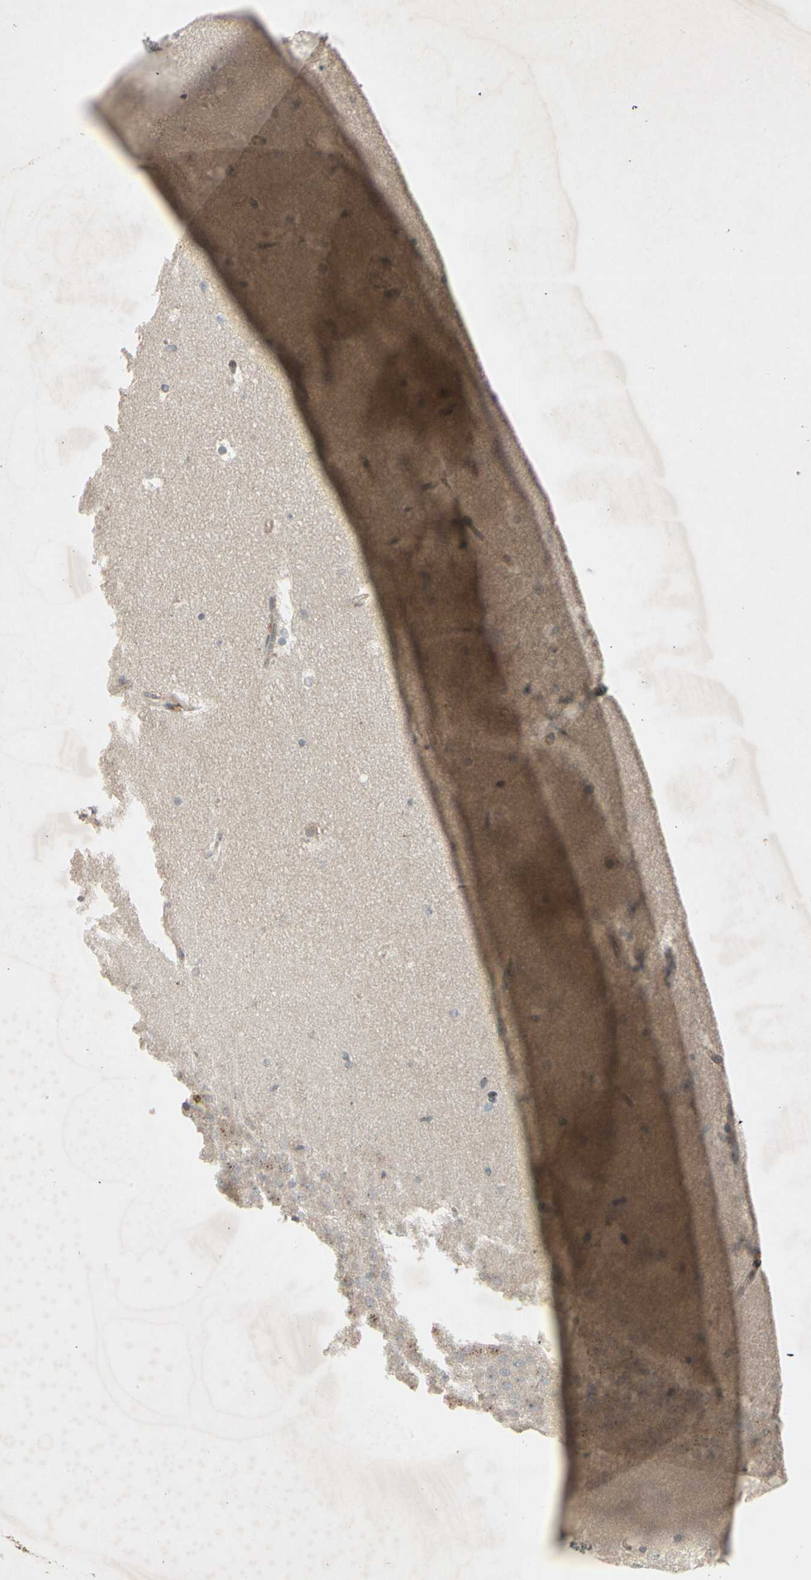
{"staining": {"intensity": "negative", "quantity": "none", "location": "none"}, "tissue": "hippocampus", "cell_type": "Glial cells", "image_type": "normal", "snomed": [{"axis": "morphology", "description": "Normal tissue, NOS"}, {"axis": "topography", "description": "Hippocampus"}], "caption": "This is an IHC photomicrograph of unremarkable human hippocampus. There is no staining in glial cells.", "gene": "TEK", "patient": {"sex": "male", "age": 45}}